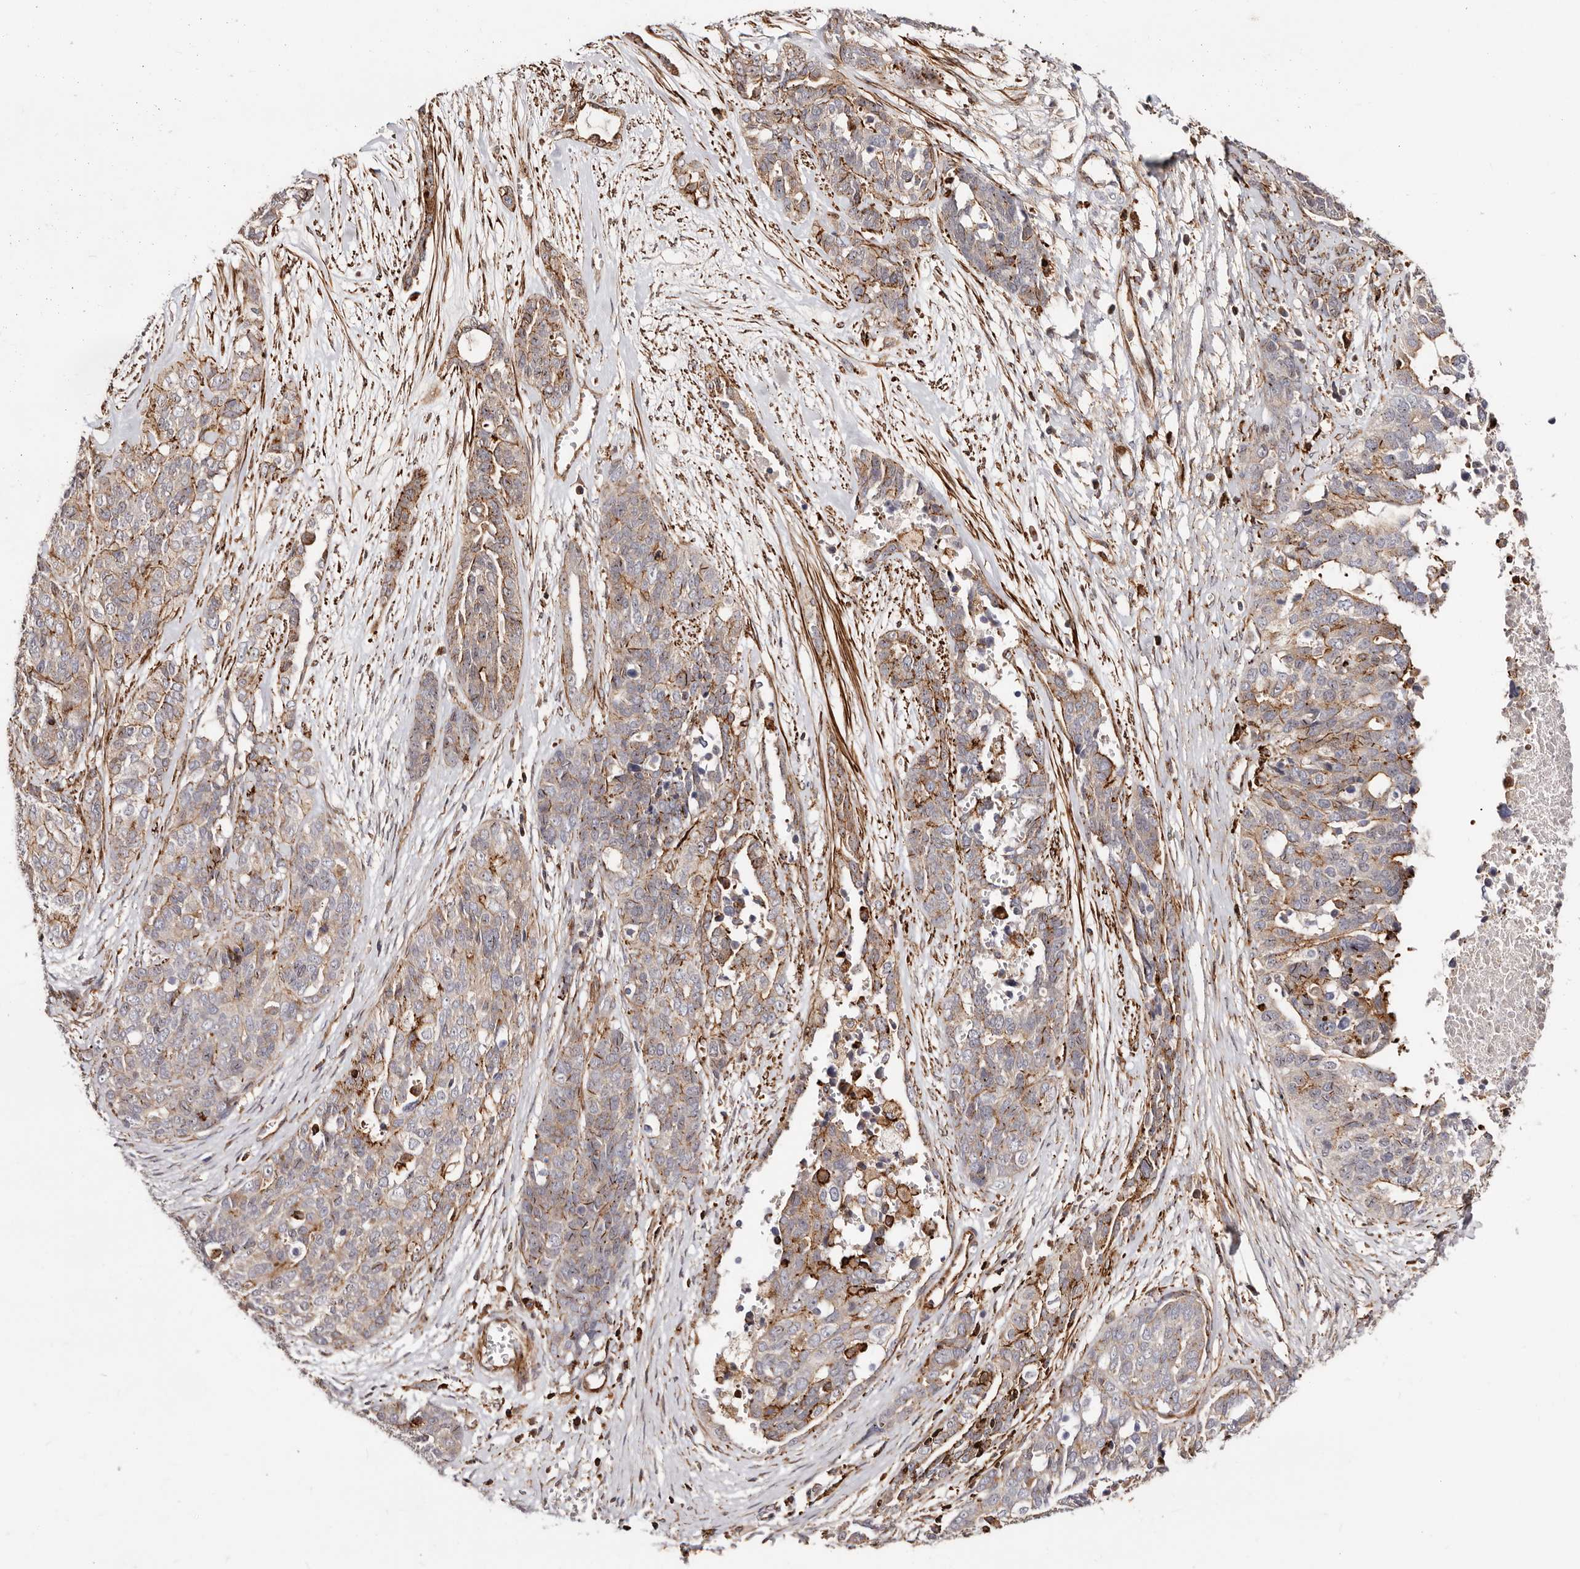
{"staining": {"intensity": "moderate", "quantity": "<25%", "location": "cytoplasmic/membranous"}, "tissue": "ovarian cancer", "cell_type": "Tumor cells", "image_type": "cancer", "snomed": [{"axis": "morphology", "description": "Cystadenocarcinoma, serous, NOS"}, {"axis": "topography", "description": "Ovary"}], "caption": "Ovarian cancer (serous cystadenocarcinoma) tissue demonstrates moderate cytoplasmic/membranous expression in about <25% of tumor cells", "gene": "PTPN22", "patient": {"sex": "female", "age": 44}}